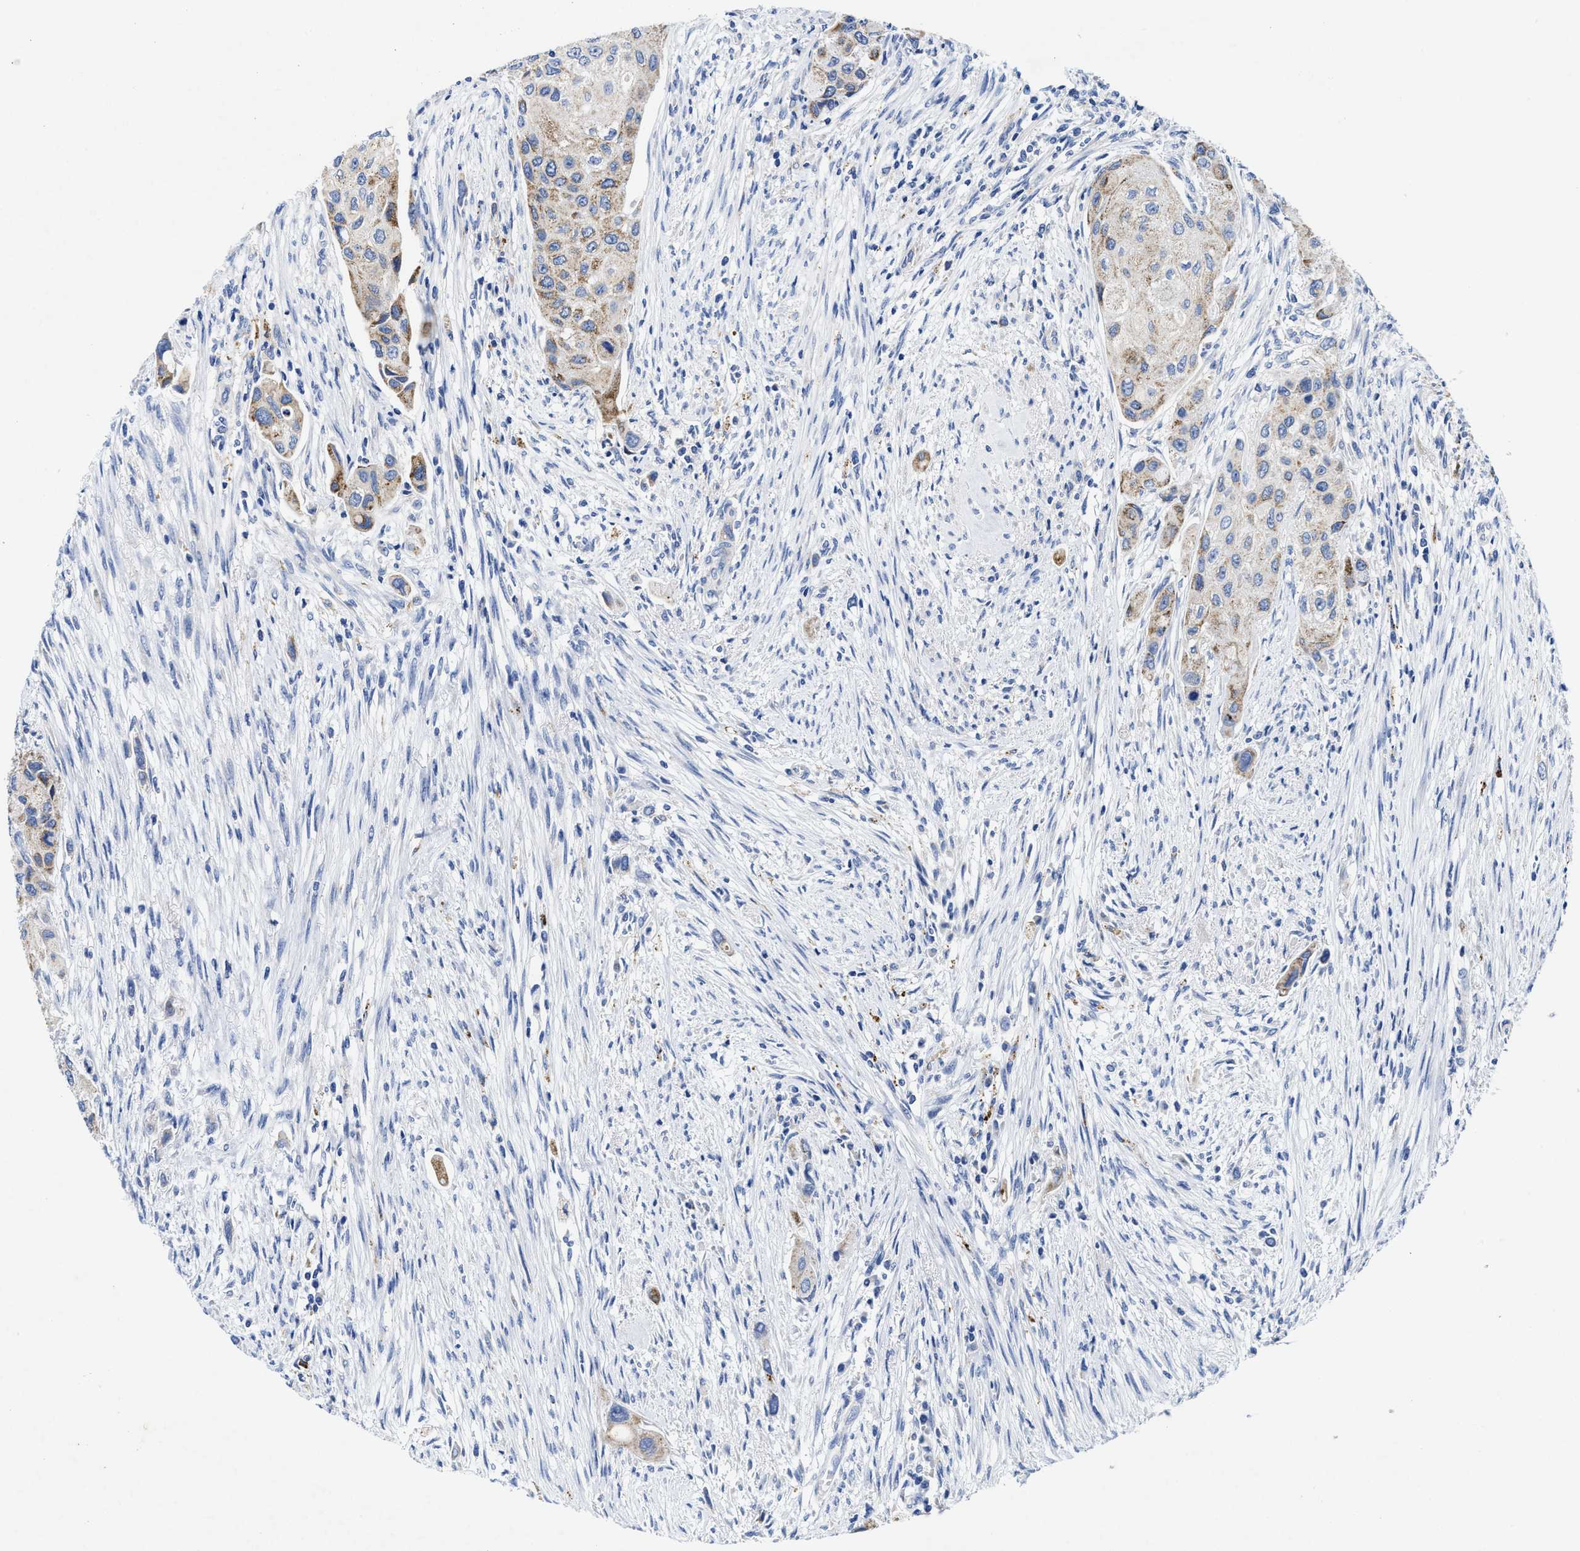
{"staining": {"intensity": "moderate", "quantity": "25%-75%", "location": "cytoplasmic/membranous"}, "tissue": "urothelial cancer", "cell_type": "Tumor cells", "image_type": "cancer", "snomed": [{"axis": "morphology", "description": "Urothelial carcinoma, High grade"}, {"axis": "topography", "description": "Urinary bladder"}], "caption": "Human high-grade urothelial carcinoma stained for a protein (brown) exhibits moderate cytoplasmic/membranous positive expression in about 25%-75% of tumor cells.", "gene": "TBRG4", "patient": {"sex": "female", "age": 56}}